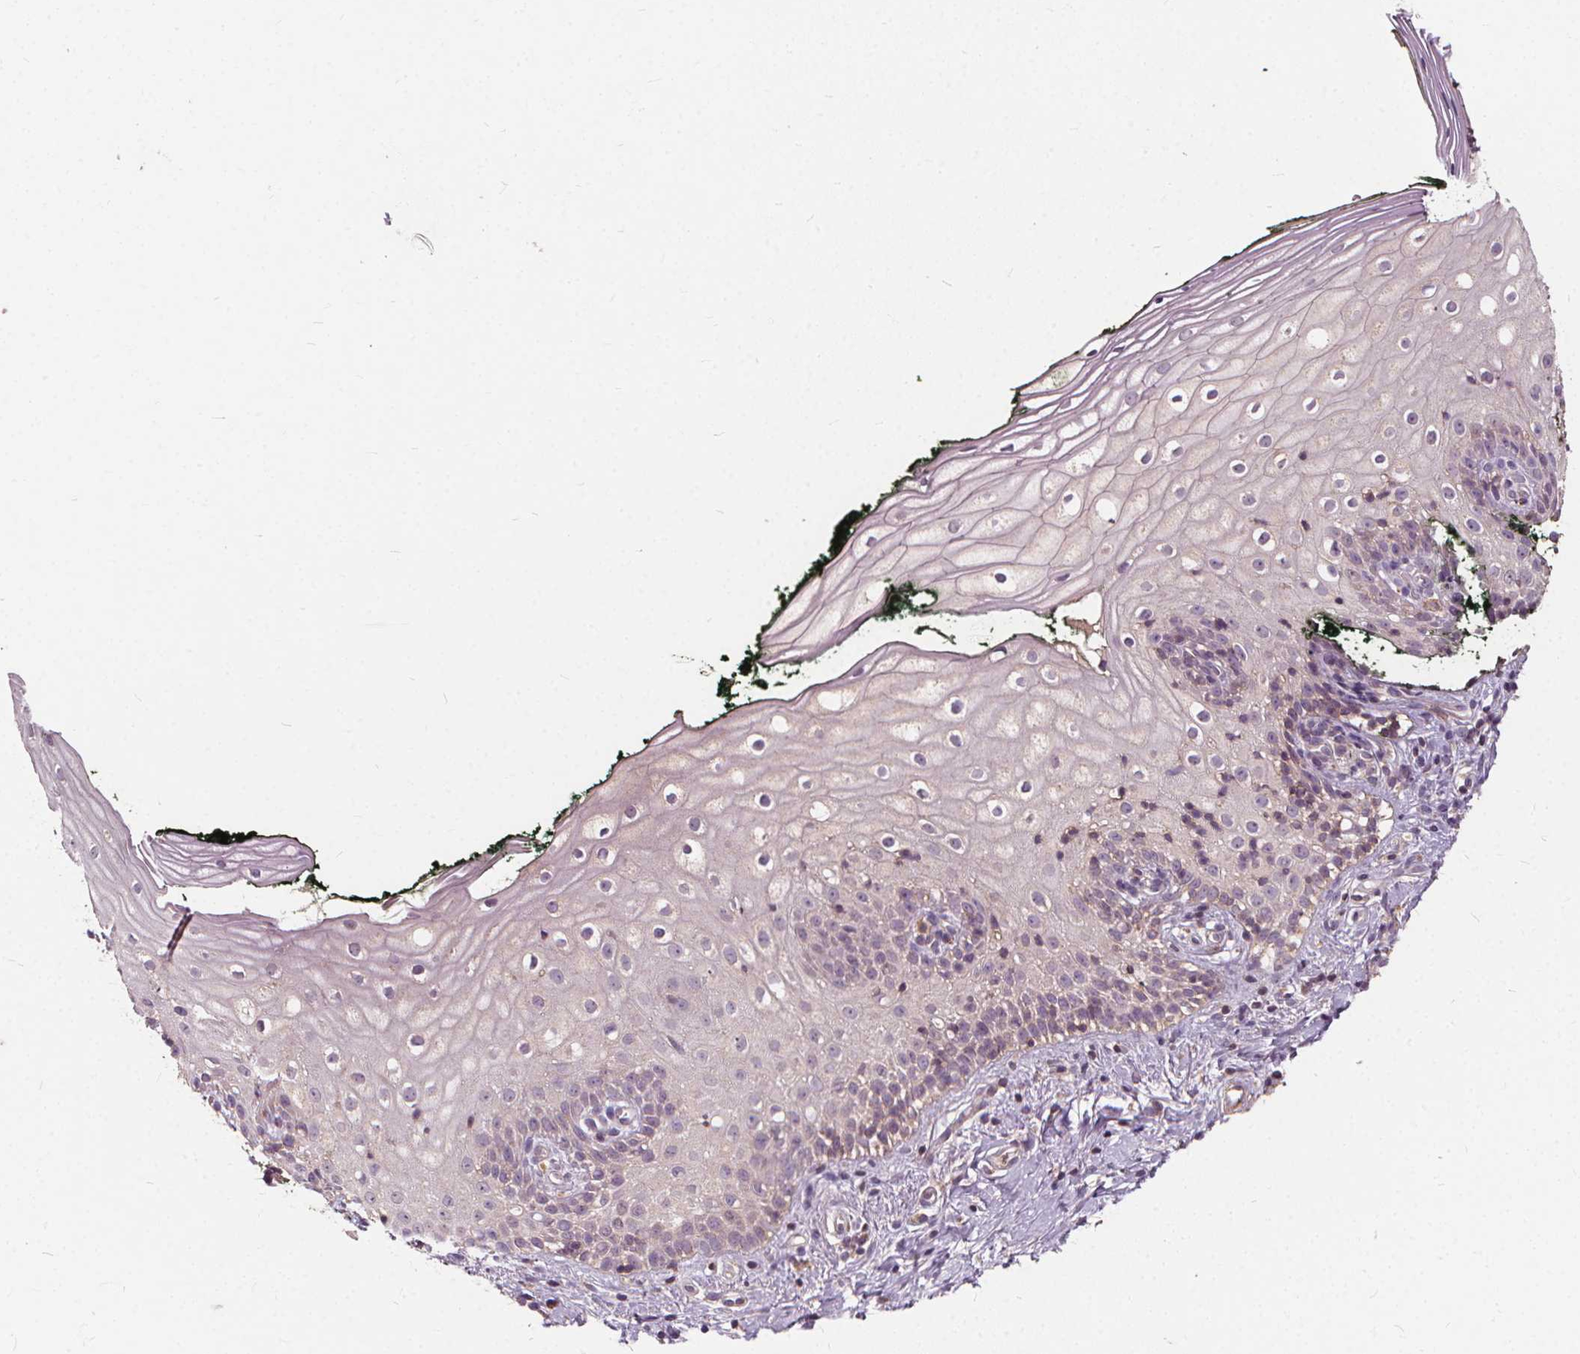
{"staining": {"intensity": "negative", "quantity": "none", "location": "none"}, "tissue": "vagina", "cell_type": "Squamous epithelial cells", "image_type": "normal", "snomed": [{"axis": "morphology", "description": "Normal tissue, NOS"}, {"axis": "topography", "description": "Vagina"}], "caption": "Micrograph shows no significant protein staining in squamous epithelial cells of normal vagina. Brightfield microscopy of immunohistochemistry (IHC) stained with DAB (3,3'-diaminobenzidine) (brown) and hematoxylin (blue), captured at high magnification.", "gene": "ORAI2", "patient": {"sex": "female", "age": 47}}